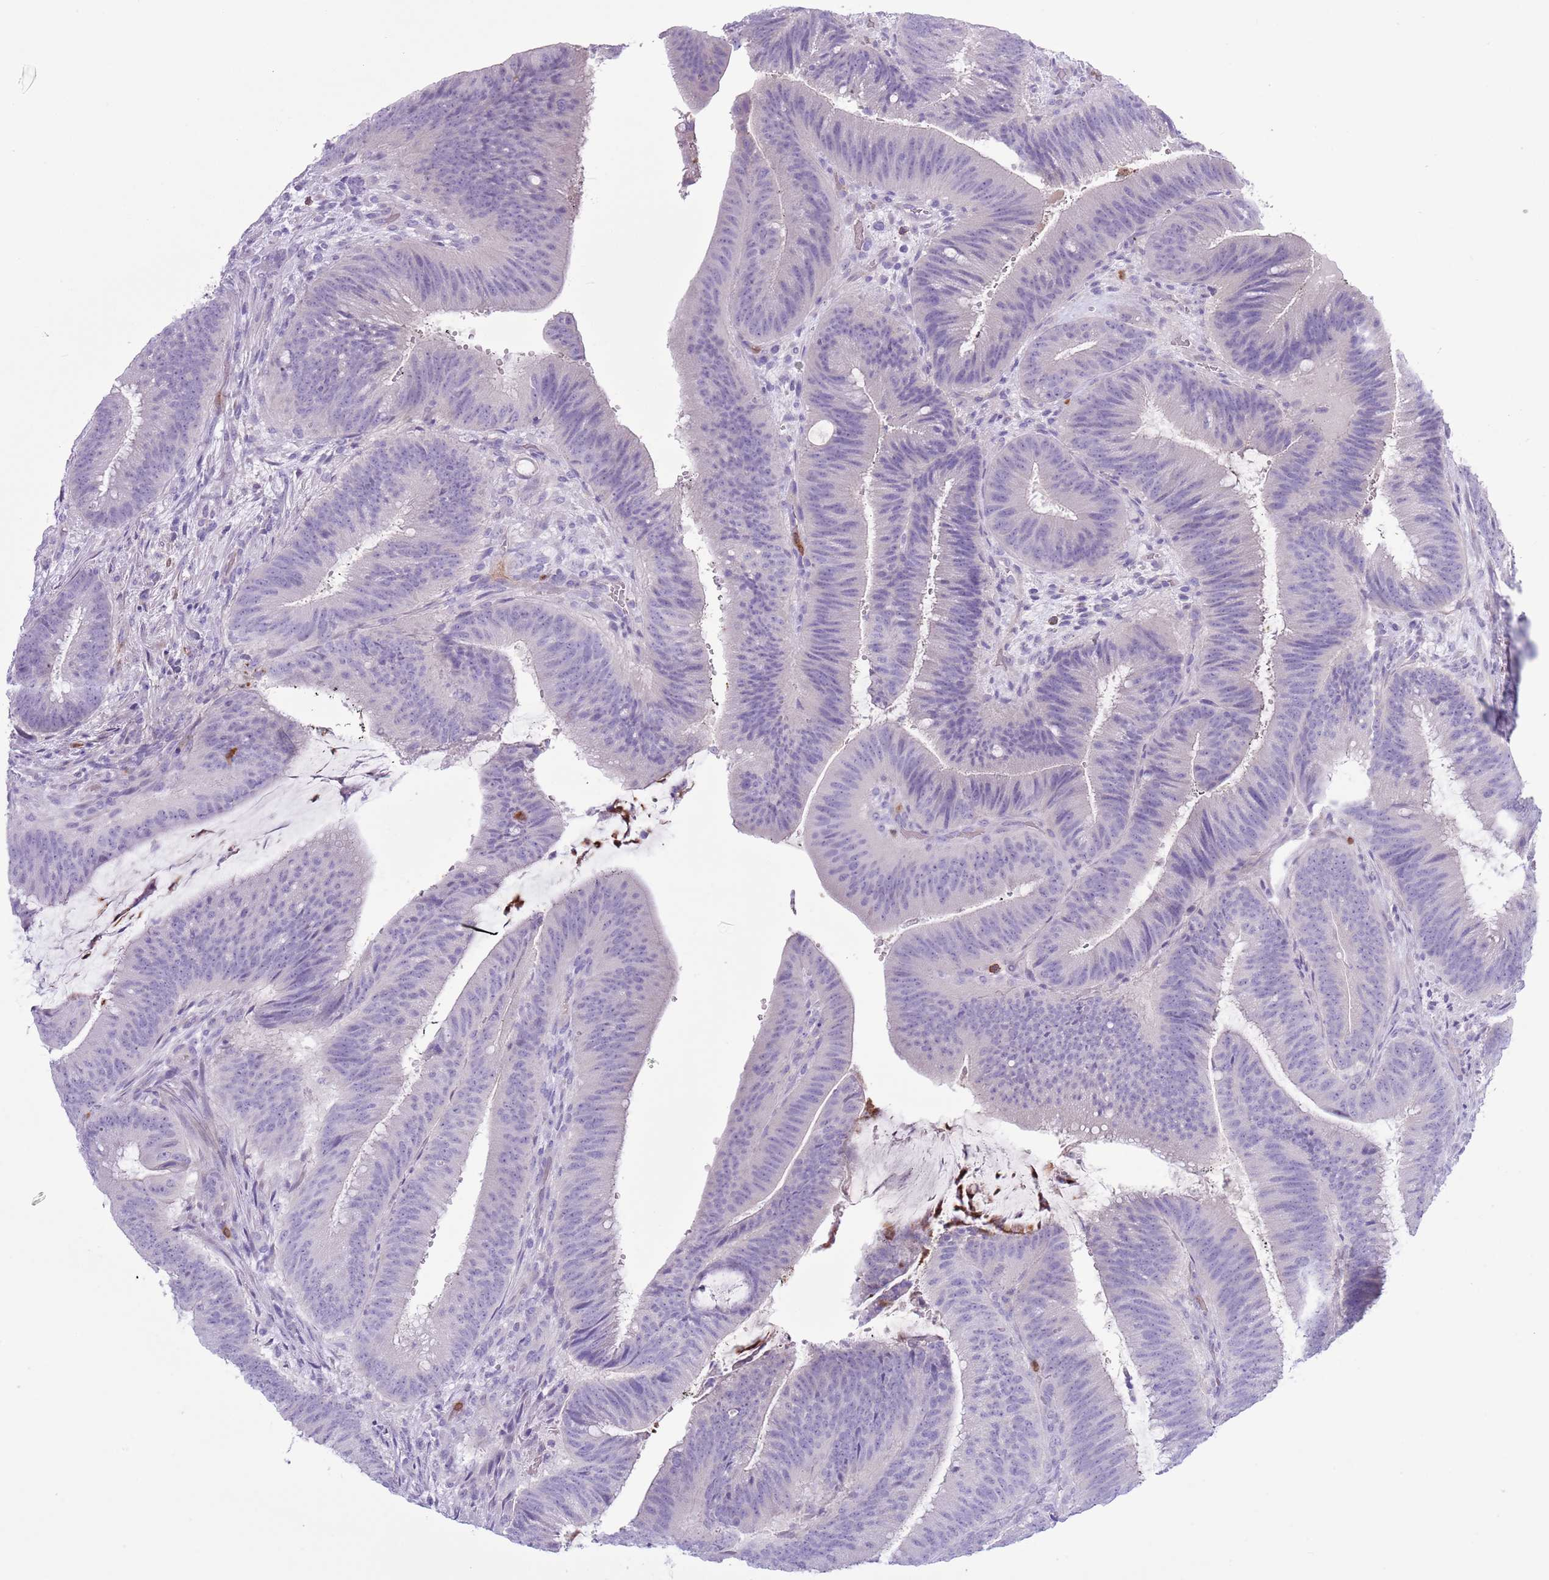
{"staining": {"intensity": "negative", "quantity": "none", "location": "none"}, "tissue": "colorectal cancer", "cell_type": "Tumor cells", "image_type": "cancer", "snomed": [{"axis": "morphology", "description": "Adenocarcinoma, NOS"}, {"axis": "topography", "description": "Colon"}], "caption": "Human colorectal cancer stained for a protein using immunohistochemistry reveals no staining in tumor cells.", "gene": "OR6M1", "patient": {"sex": "female", "age": 43}}